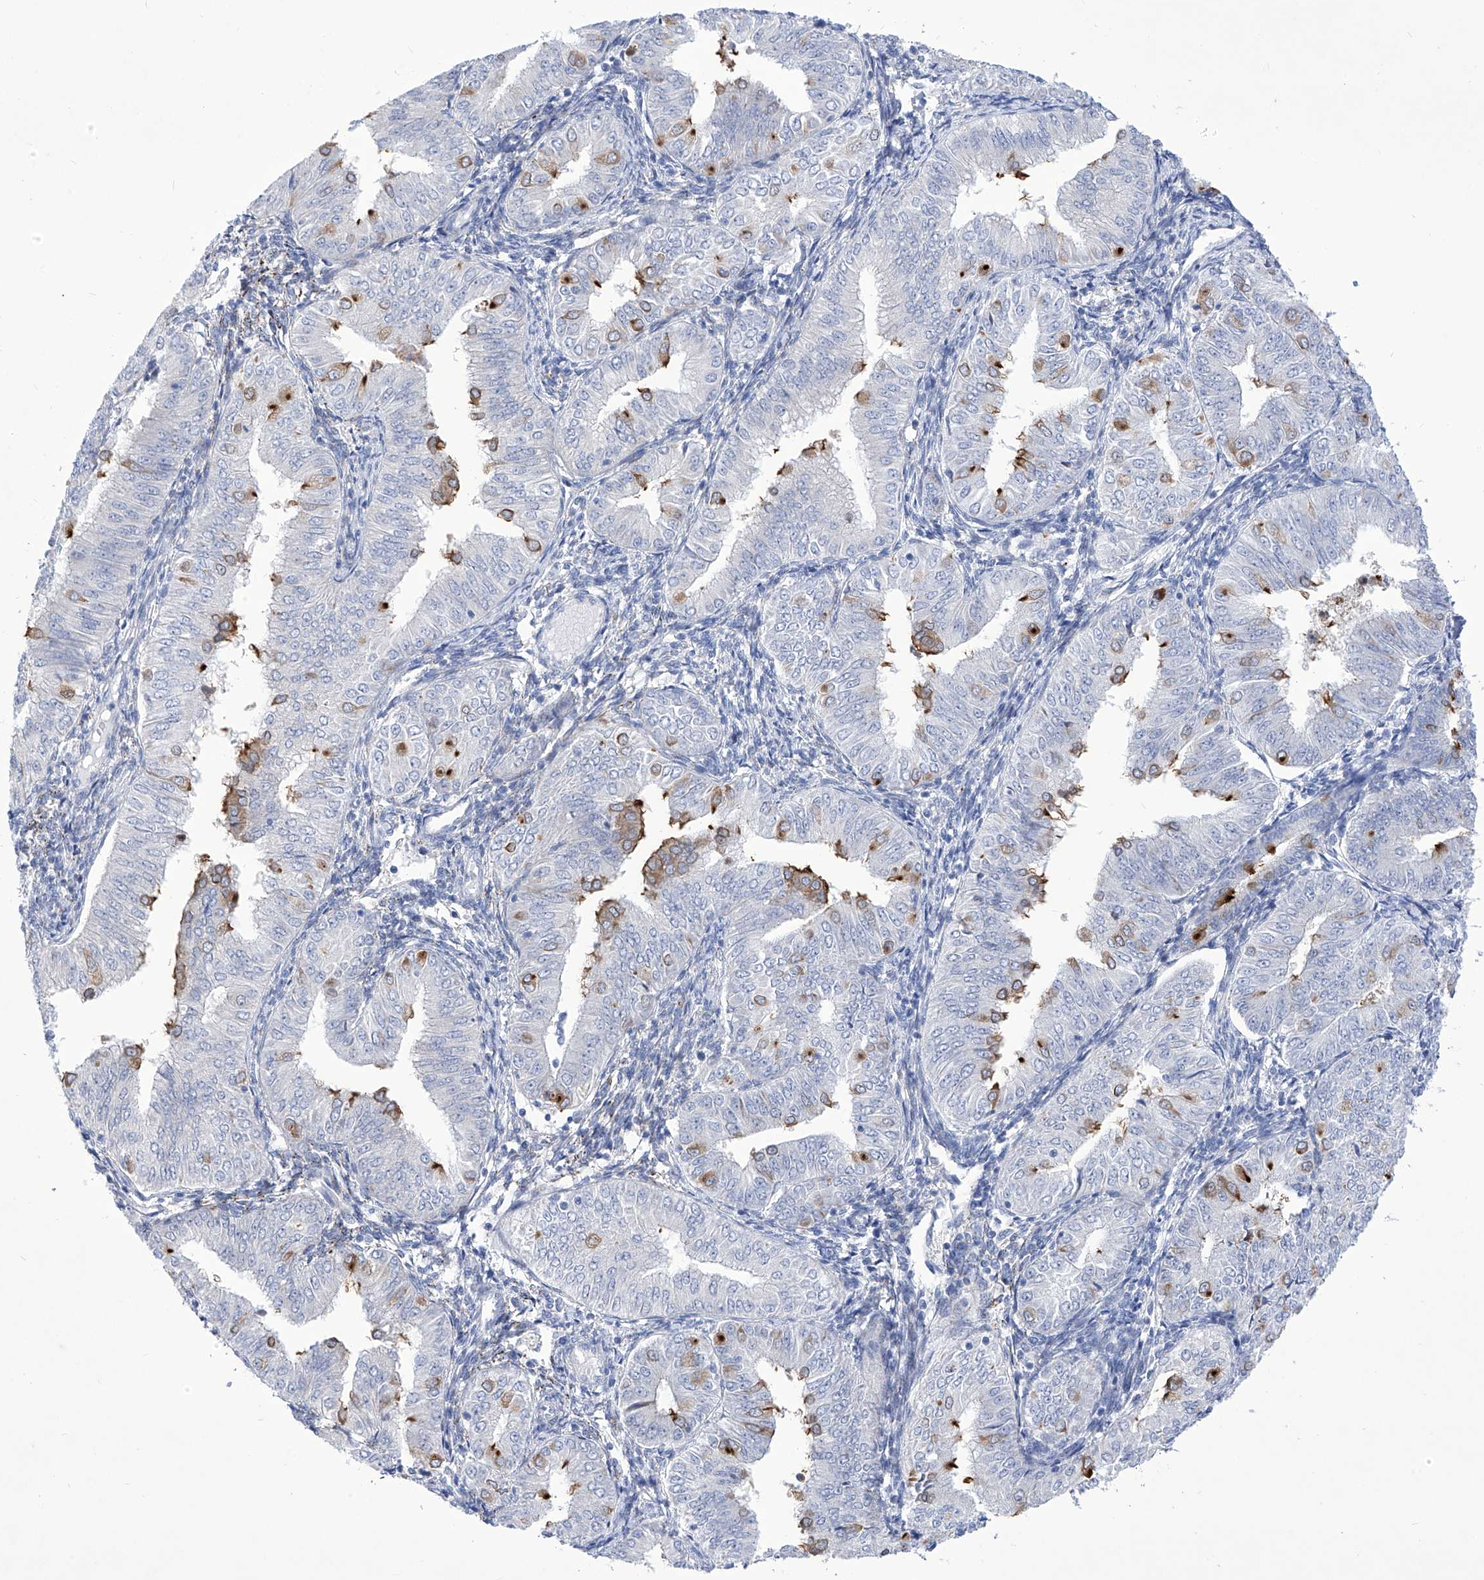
{"staining": {"intensity": "moderate", "quantity": "<25%", "location": "cytoplasmic/membranous"}, "tissue": "endometrial cancer", "cell_type": "Tumor cells", "image_type": "cancer", "snomed": [{"axis": "morphology", "description": "Normal tissue, NOS"}, {"axis": "morphology", "description": "Adenocarcinoma, NOS"}, {"axis": "topography", "description": "Endometrium"}], "caption": "High-magnification brightfield microscopy of endometrial cancer (adenocarcinoma) stained with DAB (brown) and counterstained with hematoxylin (blue). tumor cells exhibit moderate cytoplasmic/membranous staining is identified in about<25% of cells.", "gene": "C1orf87", "patient": {"sex": "female", "age": 53}}